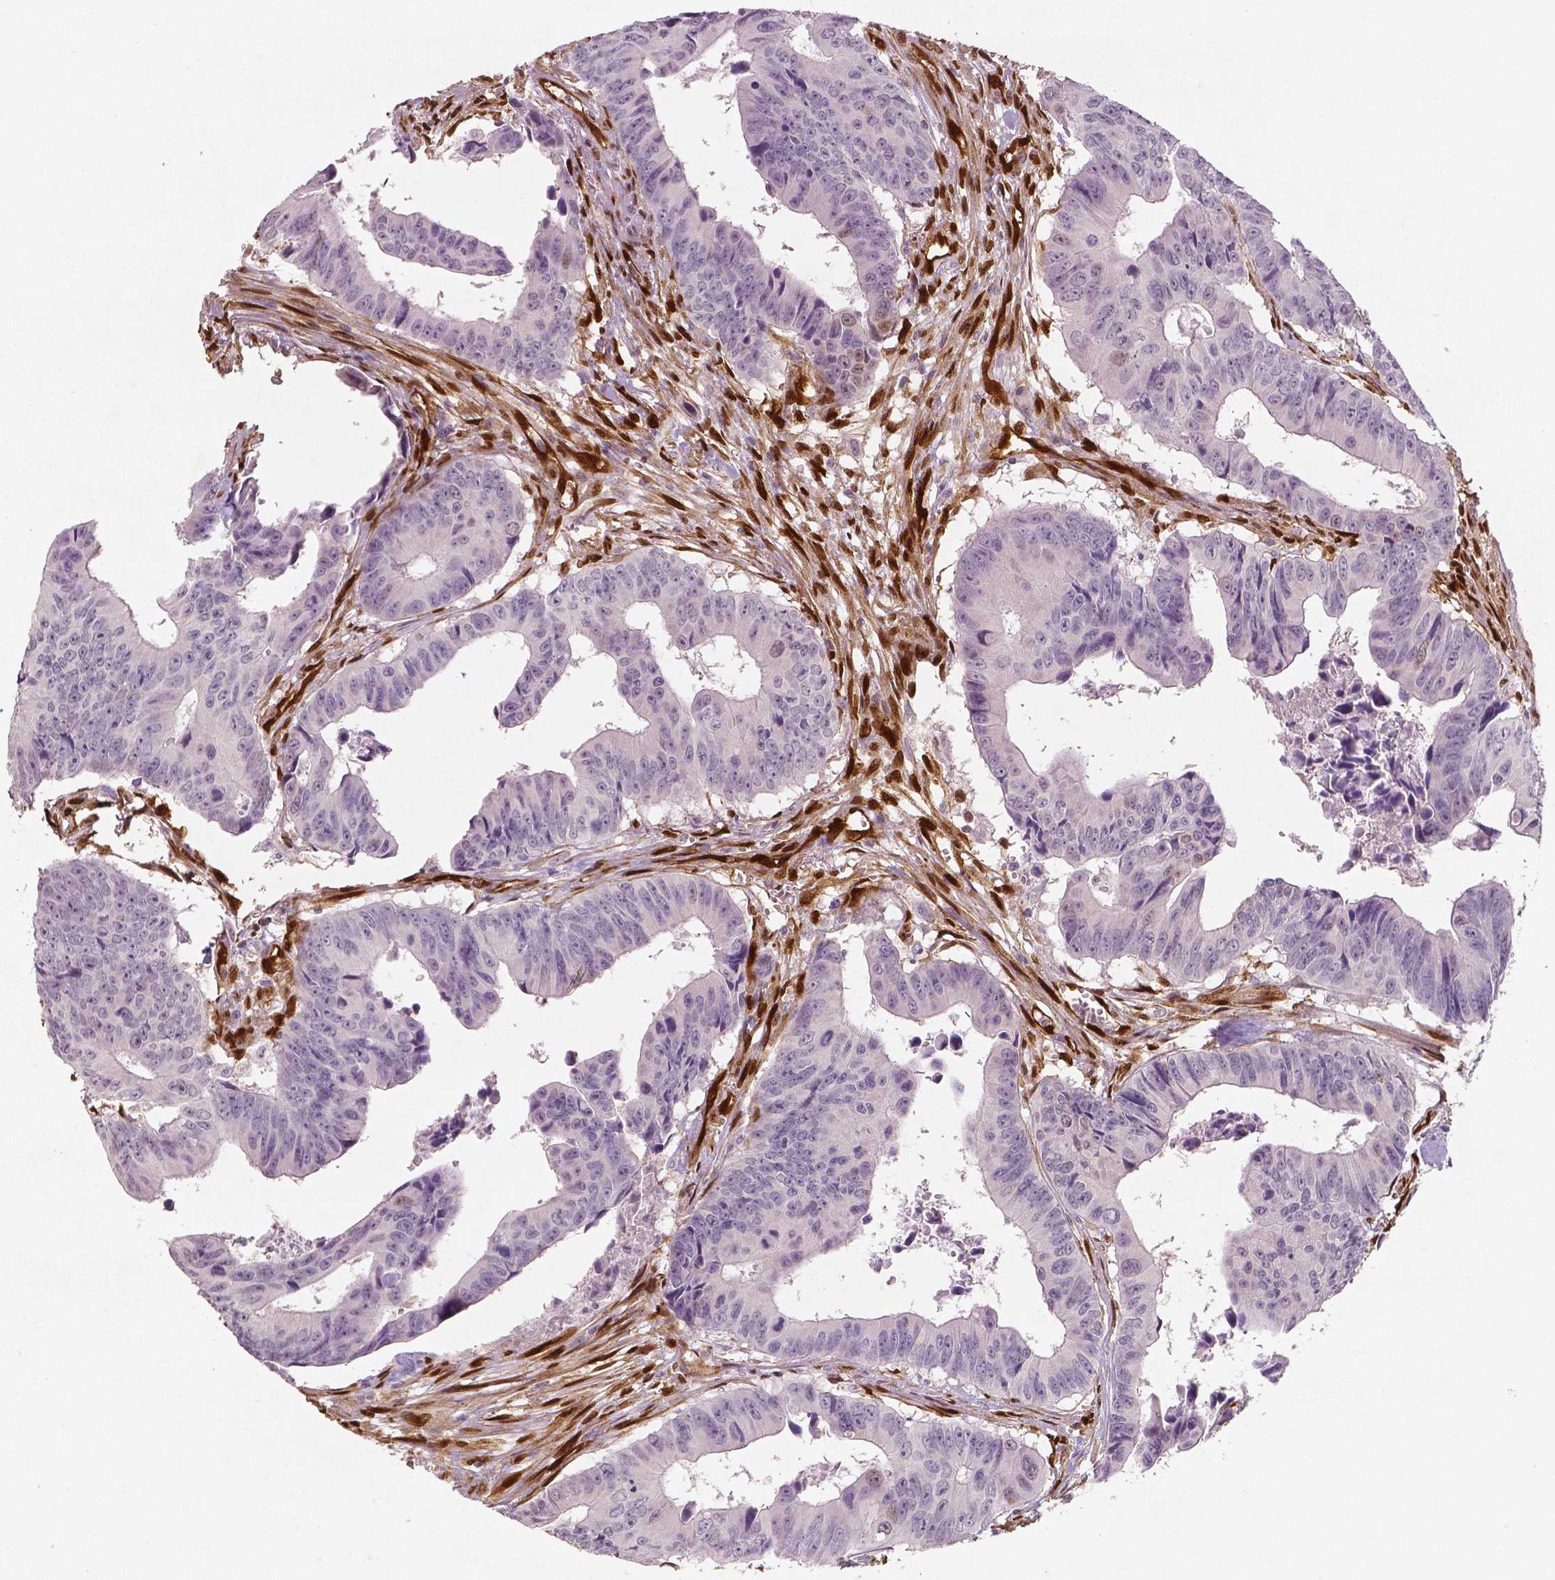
{"staining": {"intensity": "negative", "quantity": "none", "location": "none"}, "tissue": "colorectal cancer", "cell_type": "Tumor cells", "image_type": "cancer", "snomed": [{"axis": "morphology", "description": "Adenocarcinoma, NOS"}, {"axis": "topography", "description": "Colon"}], "caption": "Colorectal cancer stained for a protein using immunohistochemistry shows no expression tumor cells.", "gene": "WWTR1", "patient": {"sex": "female", "age": 87}}